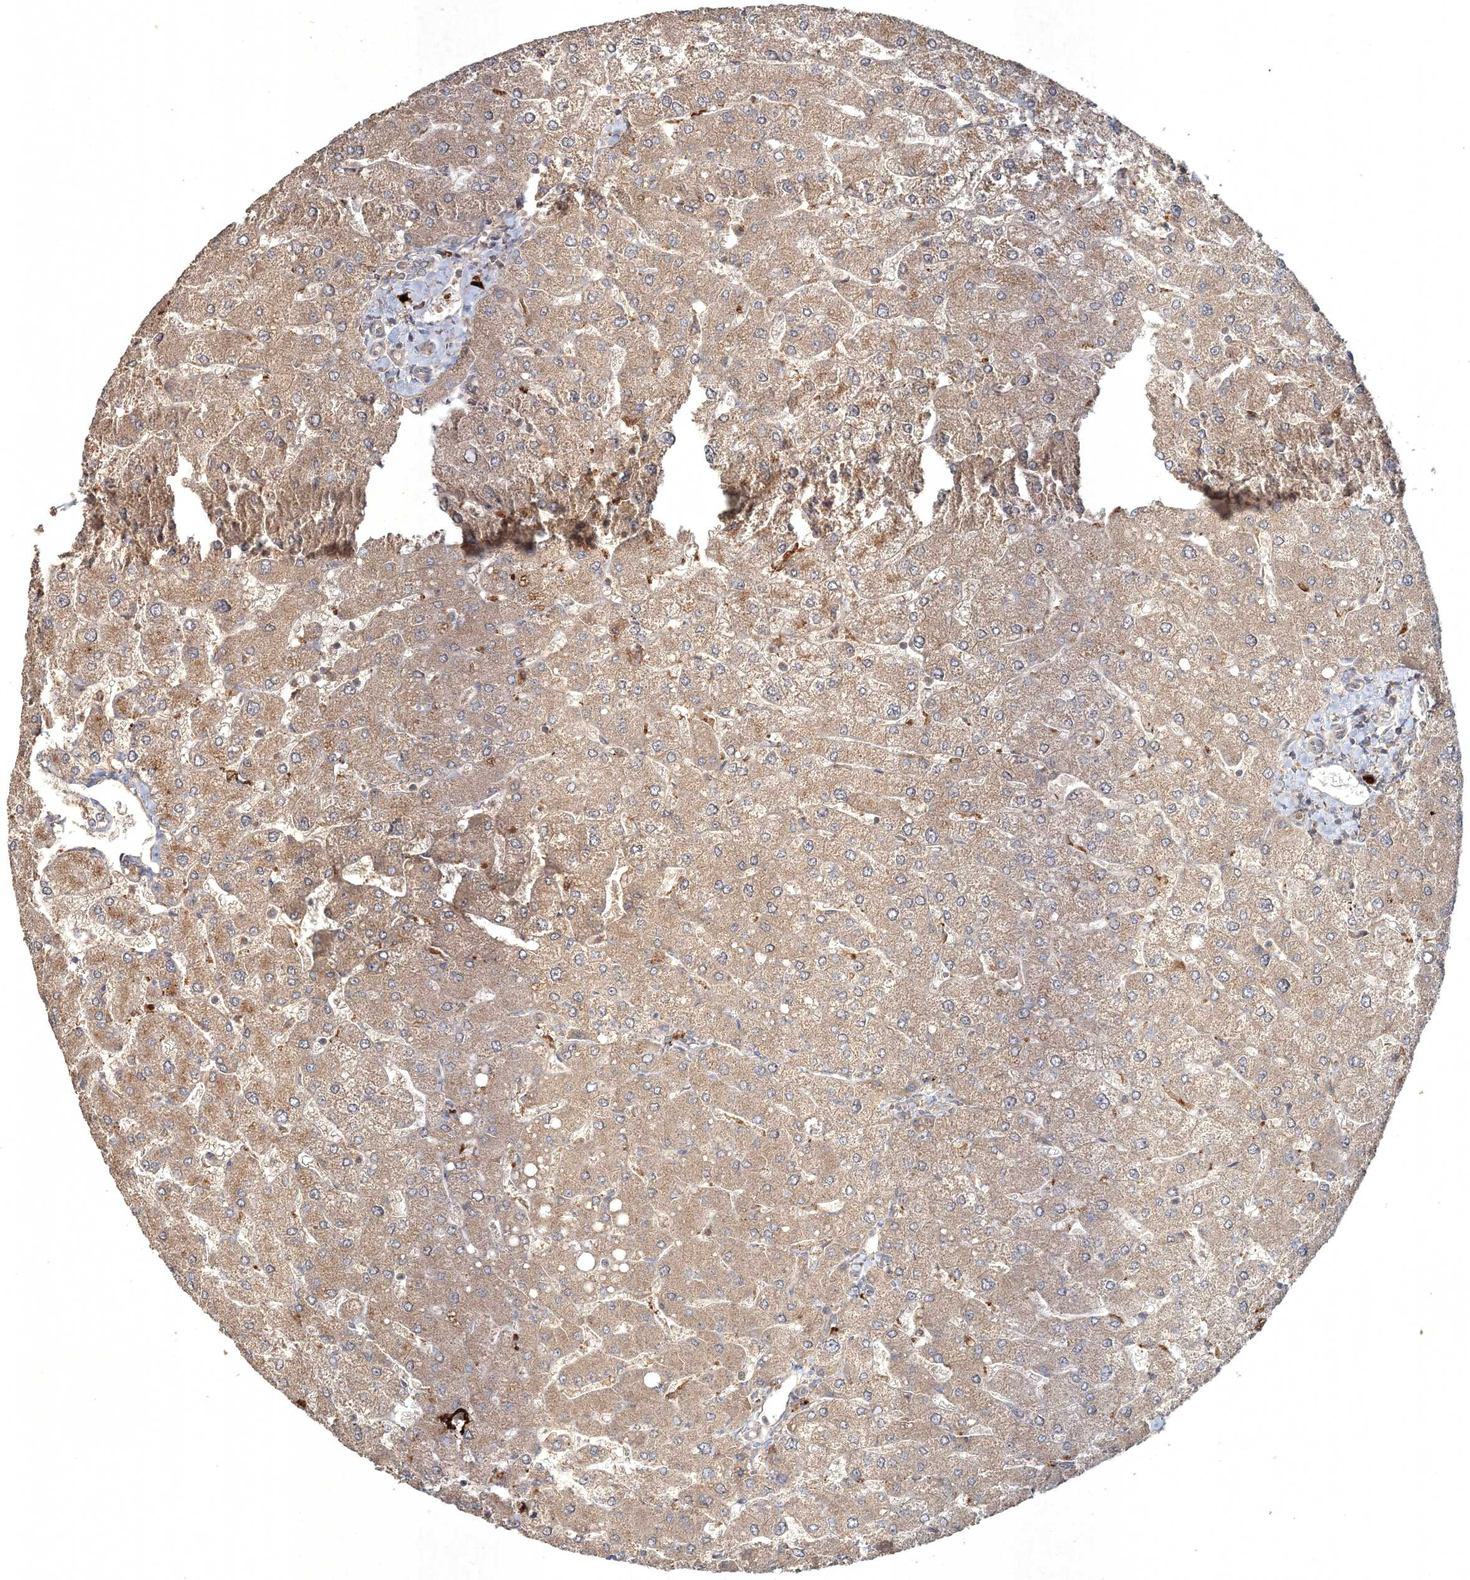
{"staining": {"intensity": "negative", "quantity": "none", "location": "none"}, "tissue": "liver", "cell_type": "Cholangiocytes", "image_type": "normal", "snomed": [{"axis": "morphology", "description": "Normal tissue, NOS"}, {"axis": "topography", "description": "Liver"}], "caption": "Liver stained for a protein using immunohistochemistry (IHC) shows no expression cholangiocytes.", "gene": "SPRY1", "patient": {"sex": "male", "age": 55}}